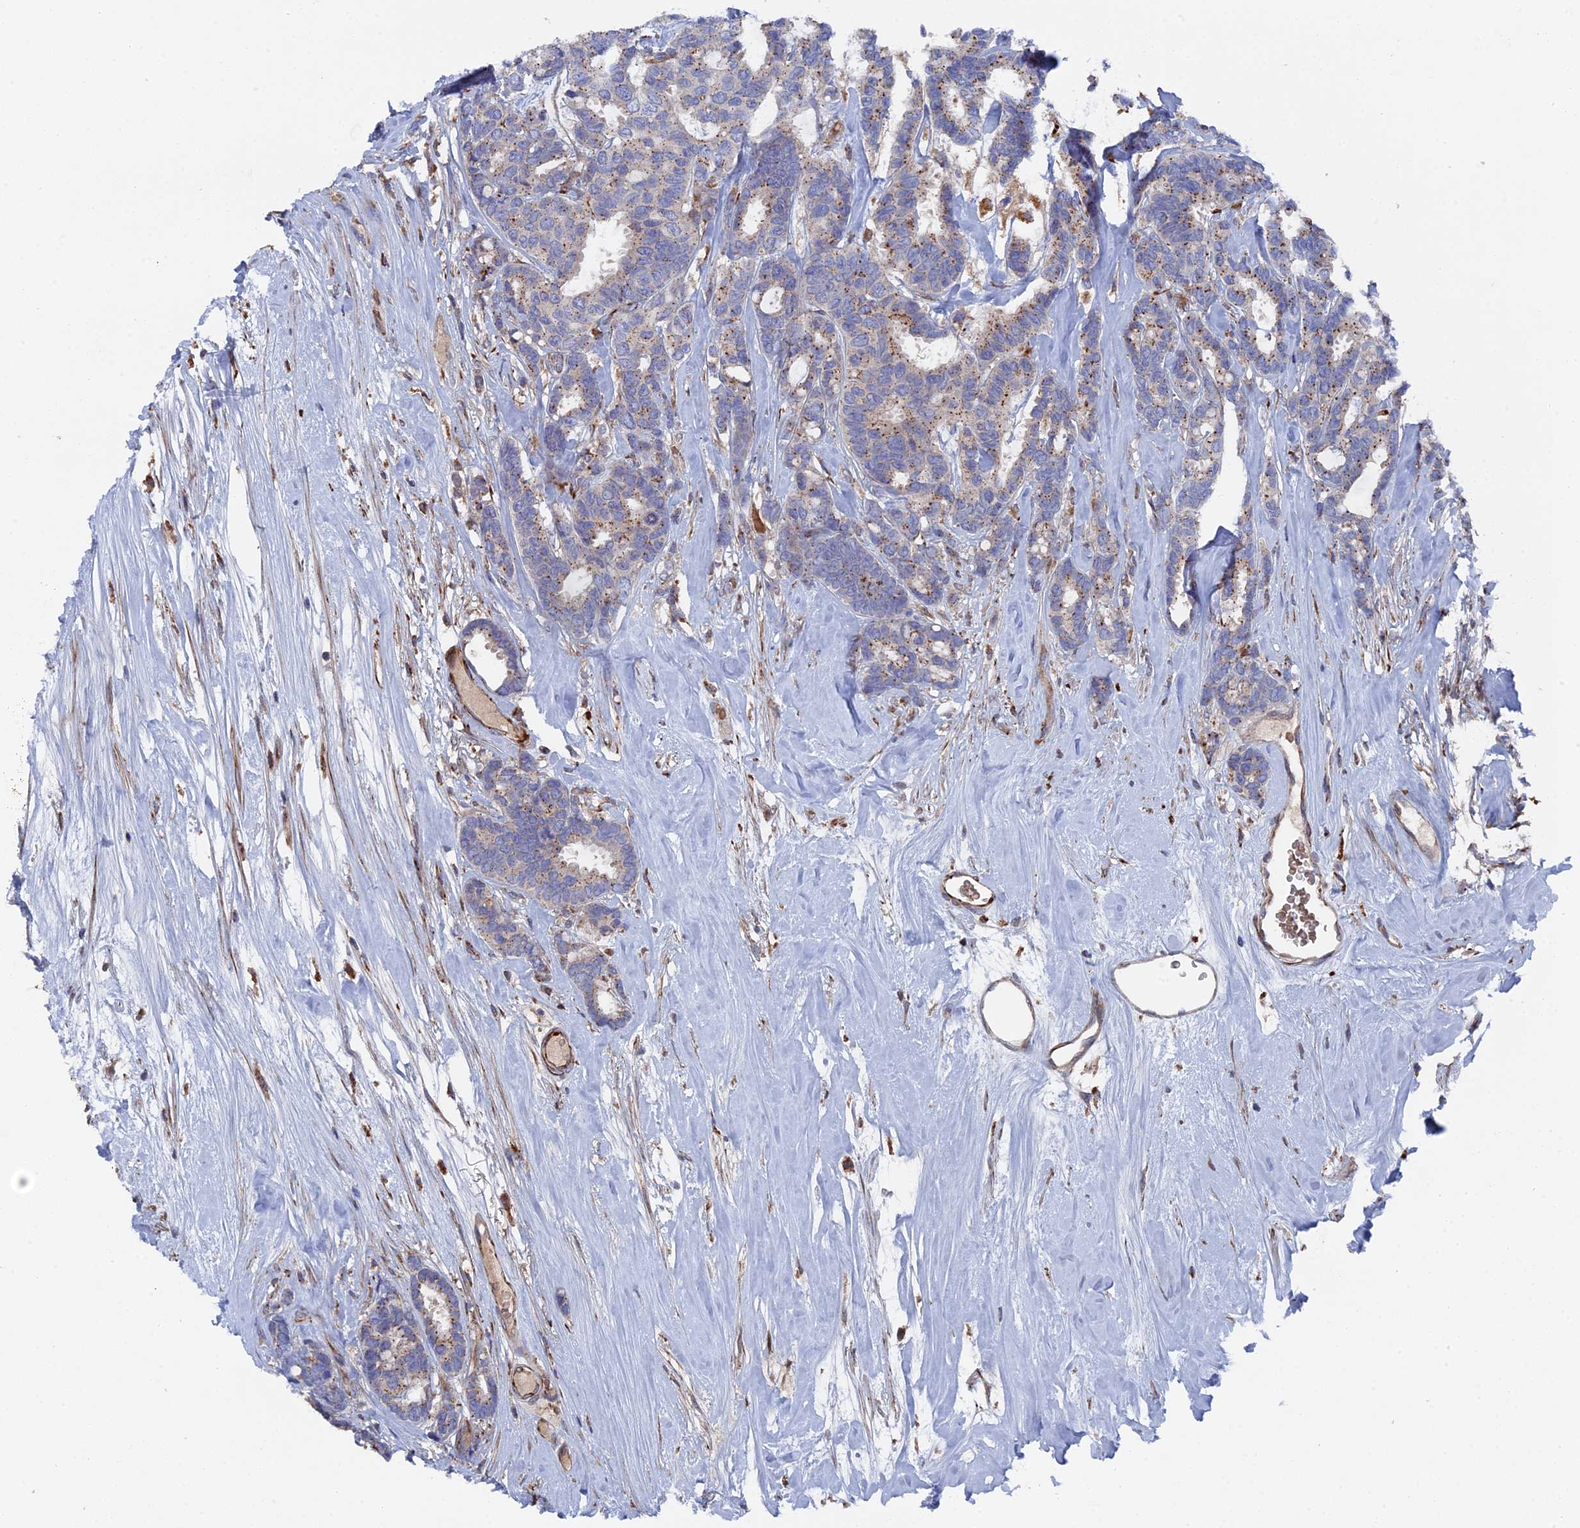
{"staining": {"intensity": "moderate", "quantity": "25%-75%", "location": "cytoplasmic/membranous"}, "tissue": "breast cancer", "cell_type": "Tumor cells", "image_type": "cancer", "snomed": [{"axis": "morphology", "description": "Duct carcinoma"}, {"axis": "topography", "description": "Breast"}], "caption": "Moderate cytoplasmic/membranous expression is present in about 25%-75% of tumor cells in invasive ductal carcinoma (breast). (DAB (3,3'-diaminobenzidine) = brown stain, brightfield microscopy at high magnification).", "gene": "SMG9", "patient": {"sex": "female", "age": 87}}